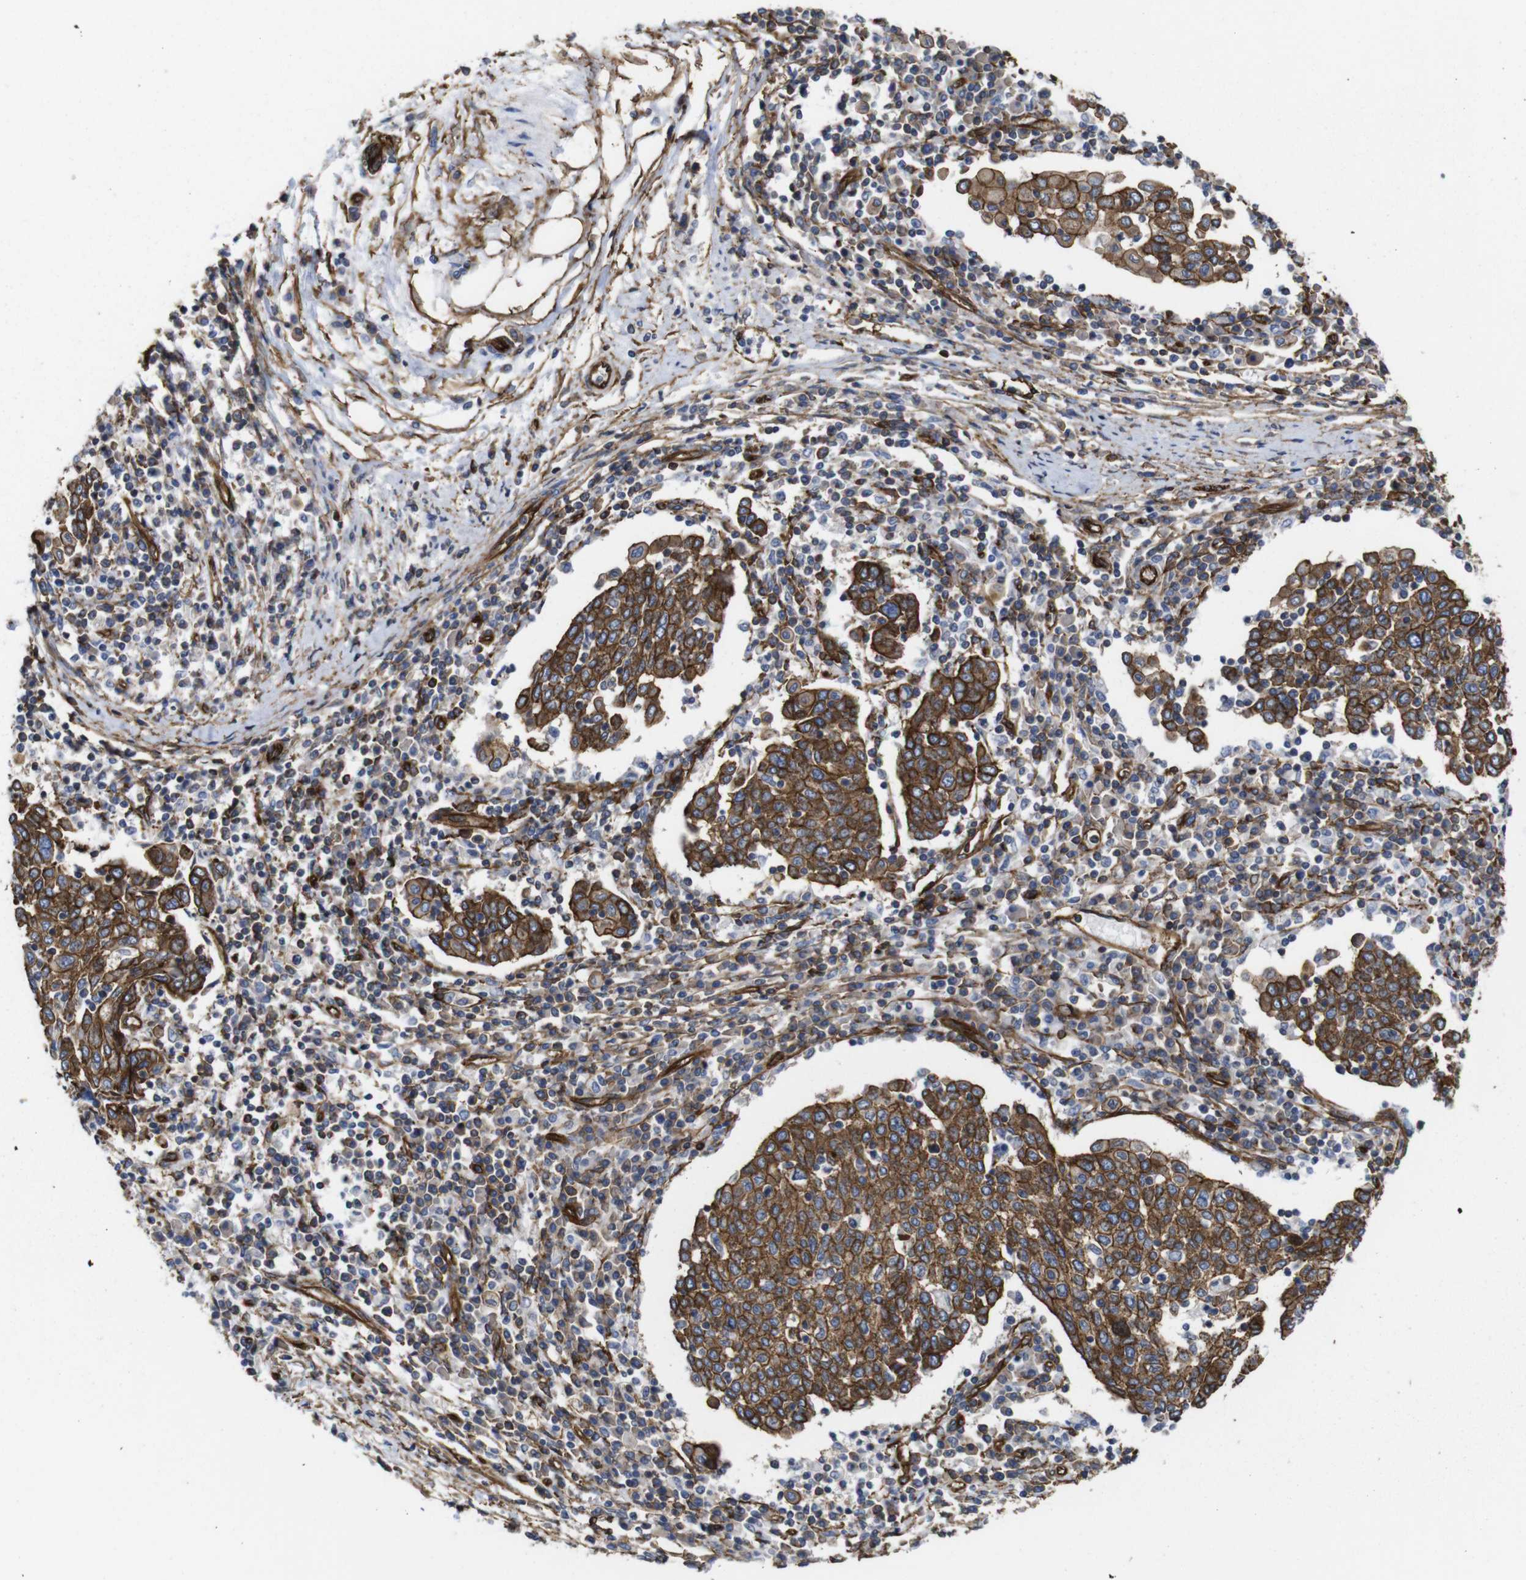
{"staining": {"intensity": "moderate", "quantity": ">75%", "location": "cytoplasmic/membranous"}, "tissue": "cervical cancer", "cell_type": "Tumor cells", "image_type": "cancer", "snomed": [{"axis": "morphology", "description": "Squamous cell carcinoma, NOS"}, {"axis": "topography", "description": "Cervix"}], "caption": "There is medium levels of moderate cytoplasmic/membranous positivity in tumor cells of cervical cancer (squamous cell carcinoma), as demonstrated by immunohistochemical staining (brown color).", "gene": "SPTBN1", "patient": {"sex": "female", "age": 40}}